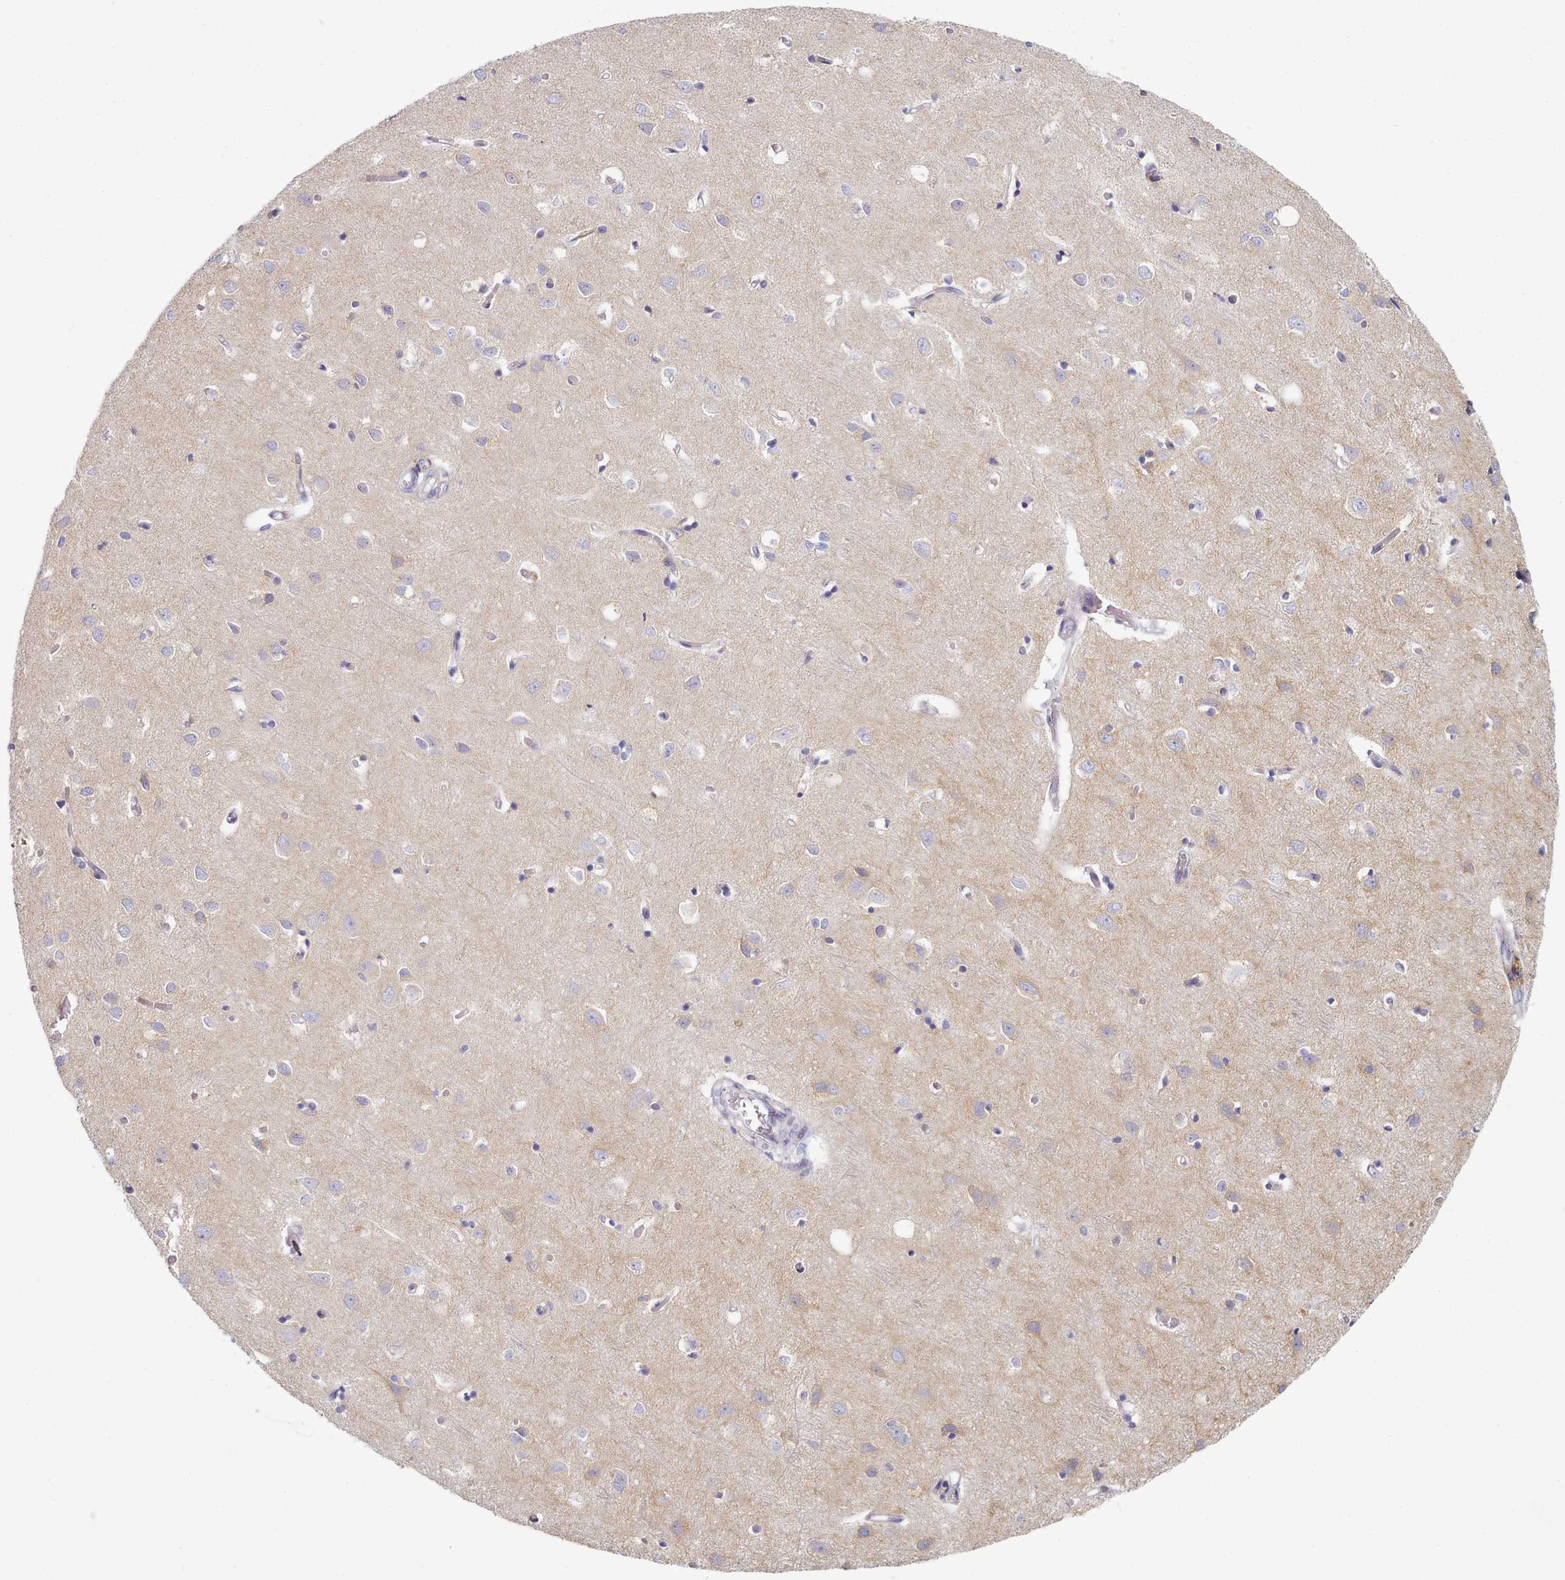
{"staining": {"intensity": "negative", "quantity": "none", "location": "none"}, "tissue": "cerebral cortex", "cell_type": "Endothelial cells", "image_type": "normal", "snomed": [{"axis": "morphology", "description": "Normal tissue, NOS"}, {"axis": "topography", "description": "Cerebral cortex"}], "caption": "Micrograph shows no protein staining in endothelial cells of normal cerebral cortex. Nuclei are stained in blue.", "gene": "TYW1B", "patient": {"sex": "female", "age": 64}}